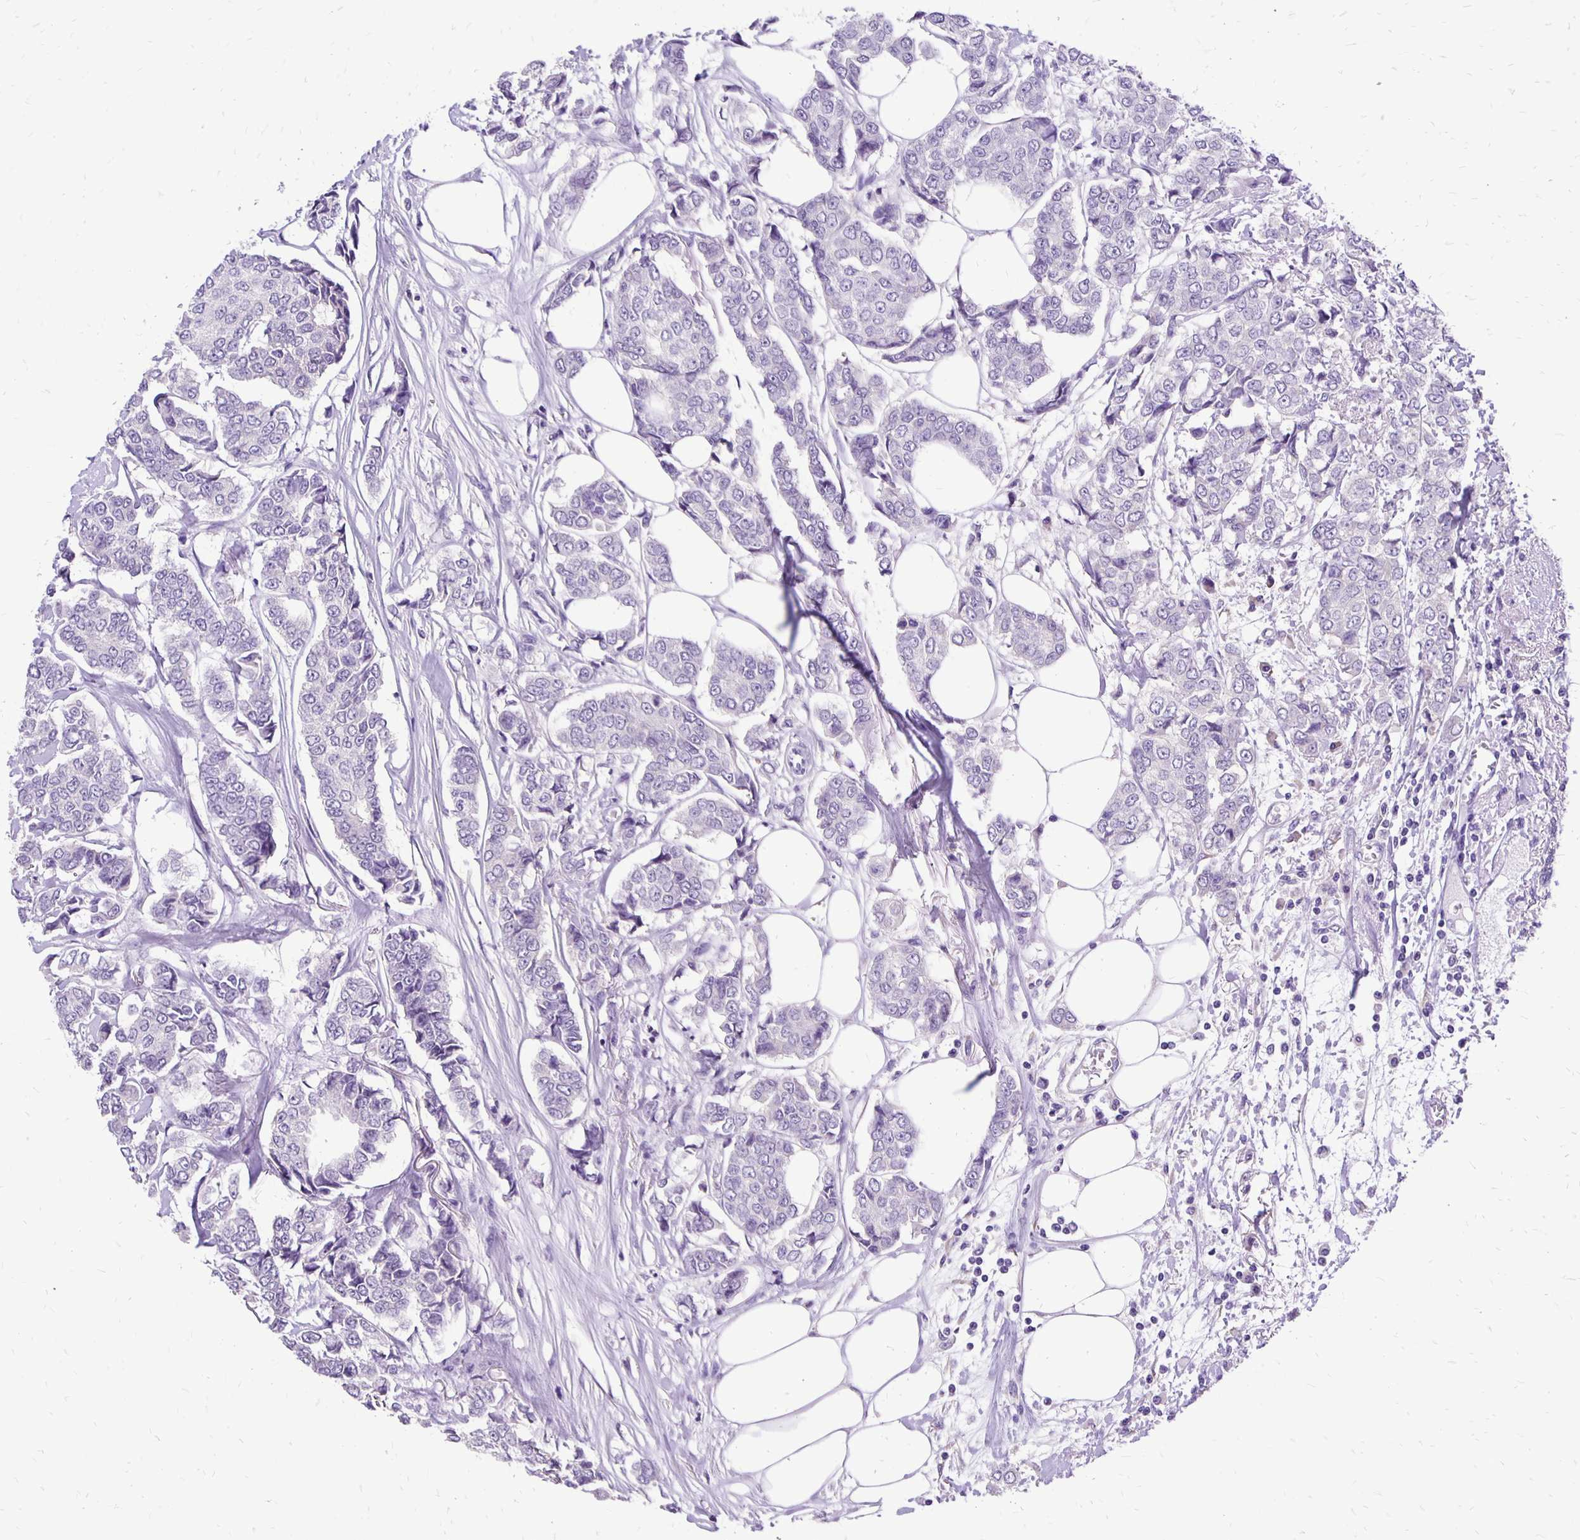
{"staining": {"intensity": "negative", "quantity": "none", "location": "none"}, "tissue": "breast cancer", "cell_type": "Tumor cells", "image_type": "cancer", "snomed": [{"axis": "morphology", "description": "Duct carcinoma"}, {"axis": "topography", "description": "Breast"}], "caption": "Micrograph shows no significant protein staining in tumor cells of breast invasive ductal carcinoma. Nuclei are stained in blue.", "gene": "ANKRD45", "patient": {"sex": "female", "age": 94}}